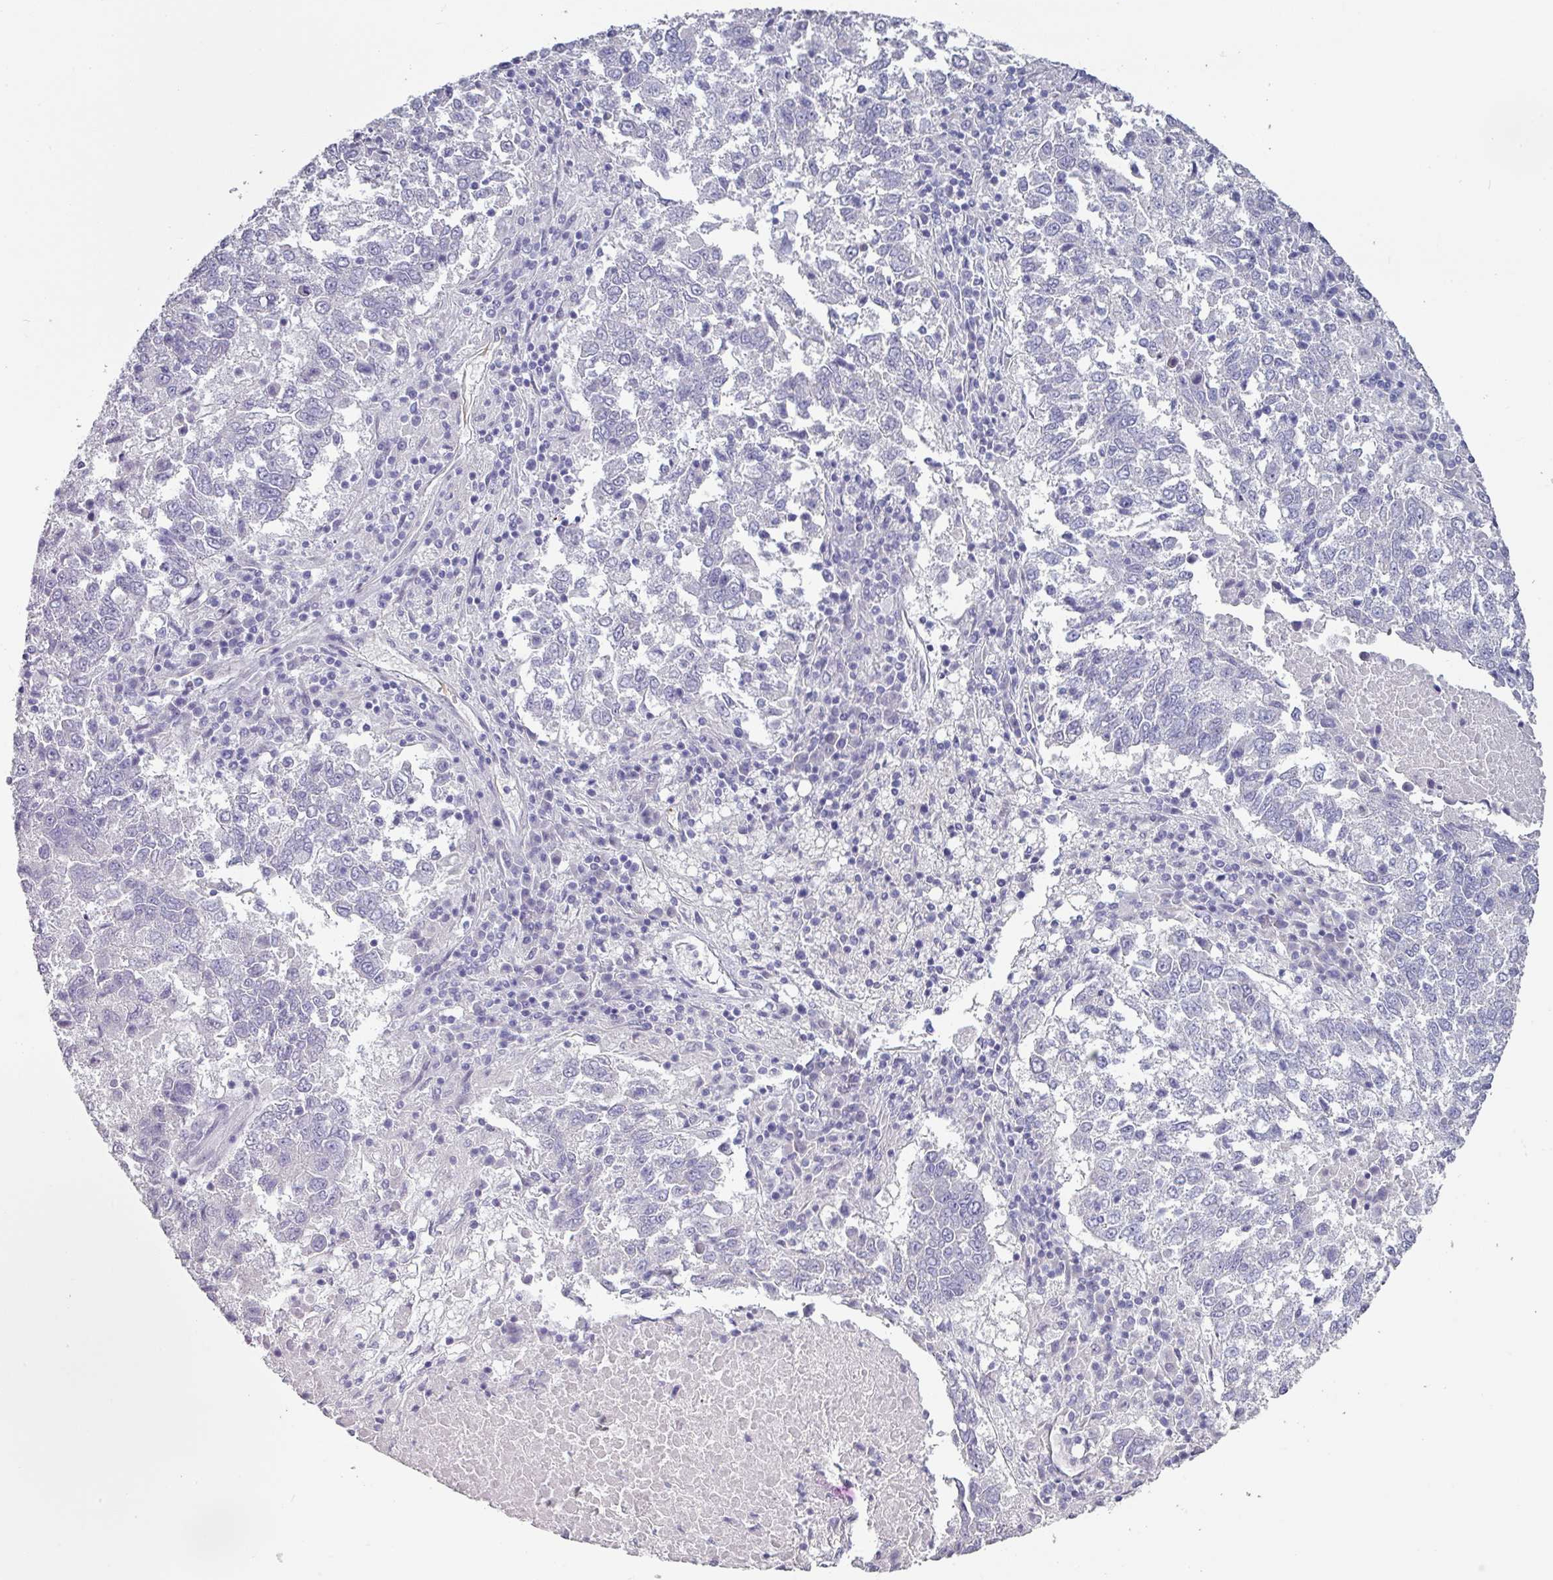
{"staining": {"intensity": "negative", "quantity": "none", "location": "none"}, "tissue": "lung cancer", "cell_type": "Tumor cells", "image_type": "cancer", "snomed": [{"axis": "morphology", "description": "Squamous cell carcinoma, NOS"}, {"axis": "topography", "description": "Lung"}], "caption": "The image displays no significant staining in tumor cells of lung cancer.", "gene": "SLC17A7", "patient": {"sex": "male", "age": 73}}